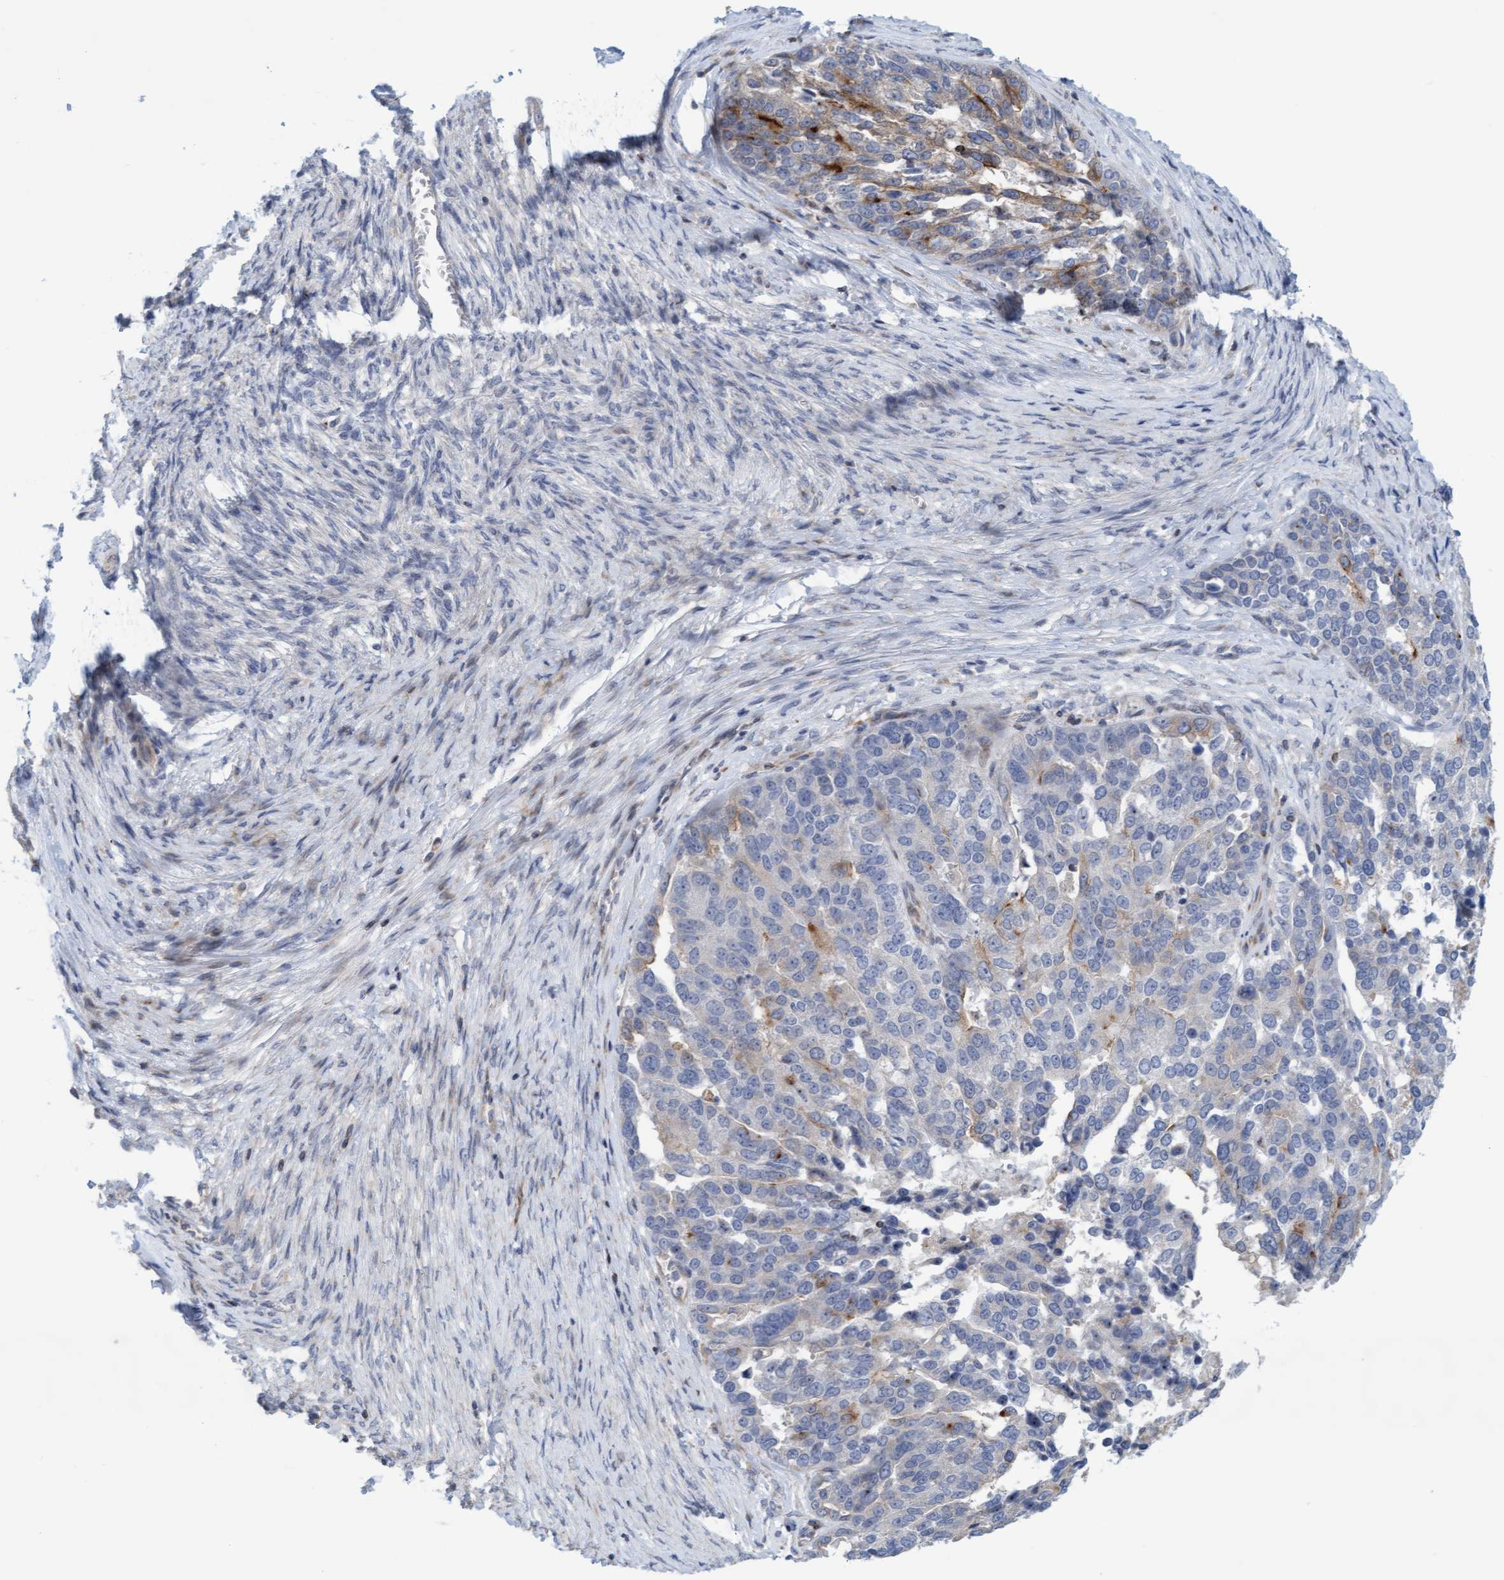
{"staining": {"intensity": "weak", "quantity": "<25%", "location": "cytoplasmic/membranous"}, "tissue": "ovarian cancer", "cell_type": "Tumor cells", "image_type": "cancer", "snomed": [{"axis": "morphology", "description": "Cystadenocarcinoma, serous, NOS"}, {"axis": "topography", "description": "Ovary"}], "caption": "Tumor cells show no significant protein expression in ovarian serous cystadenocarcinoma.", "gene": "SLC28A3", "patient": {"sex": "female", "age": 44}}